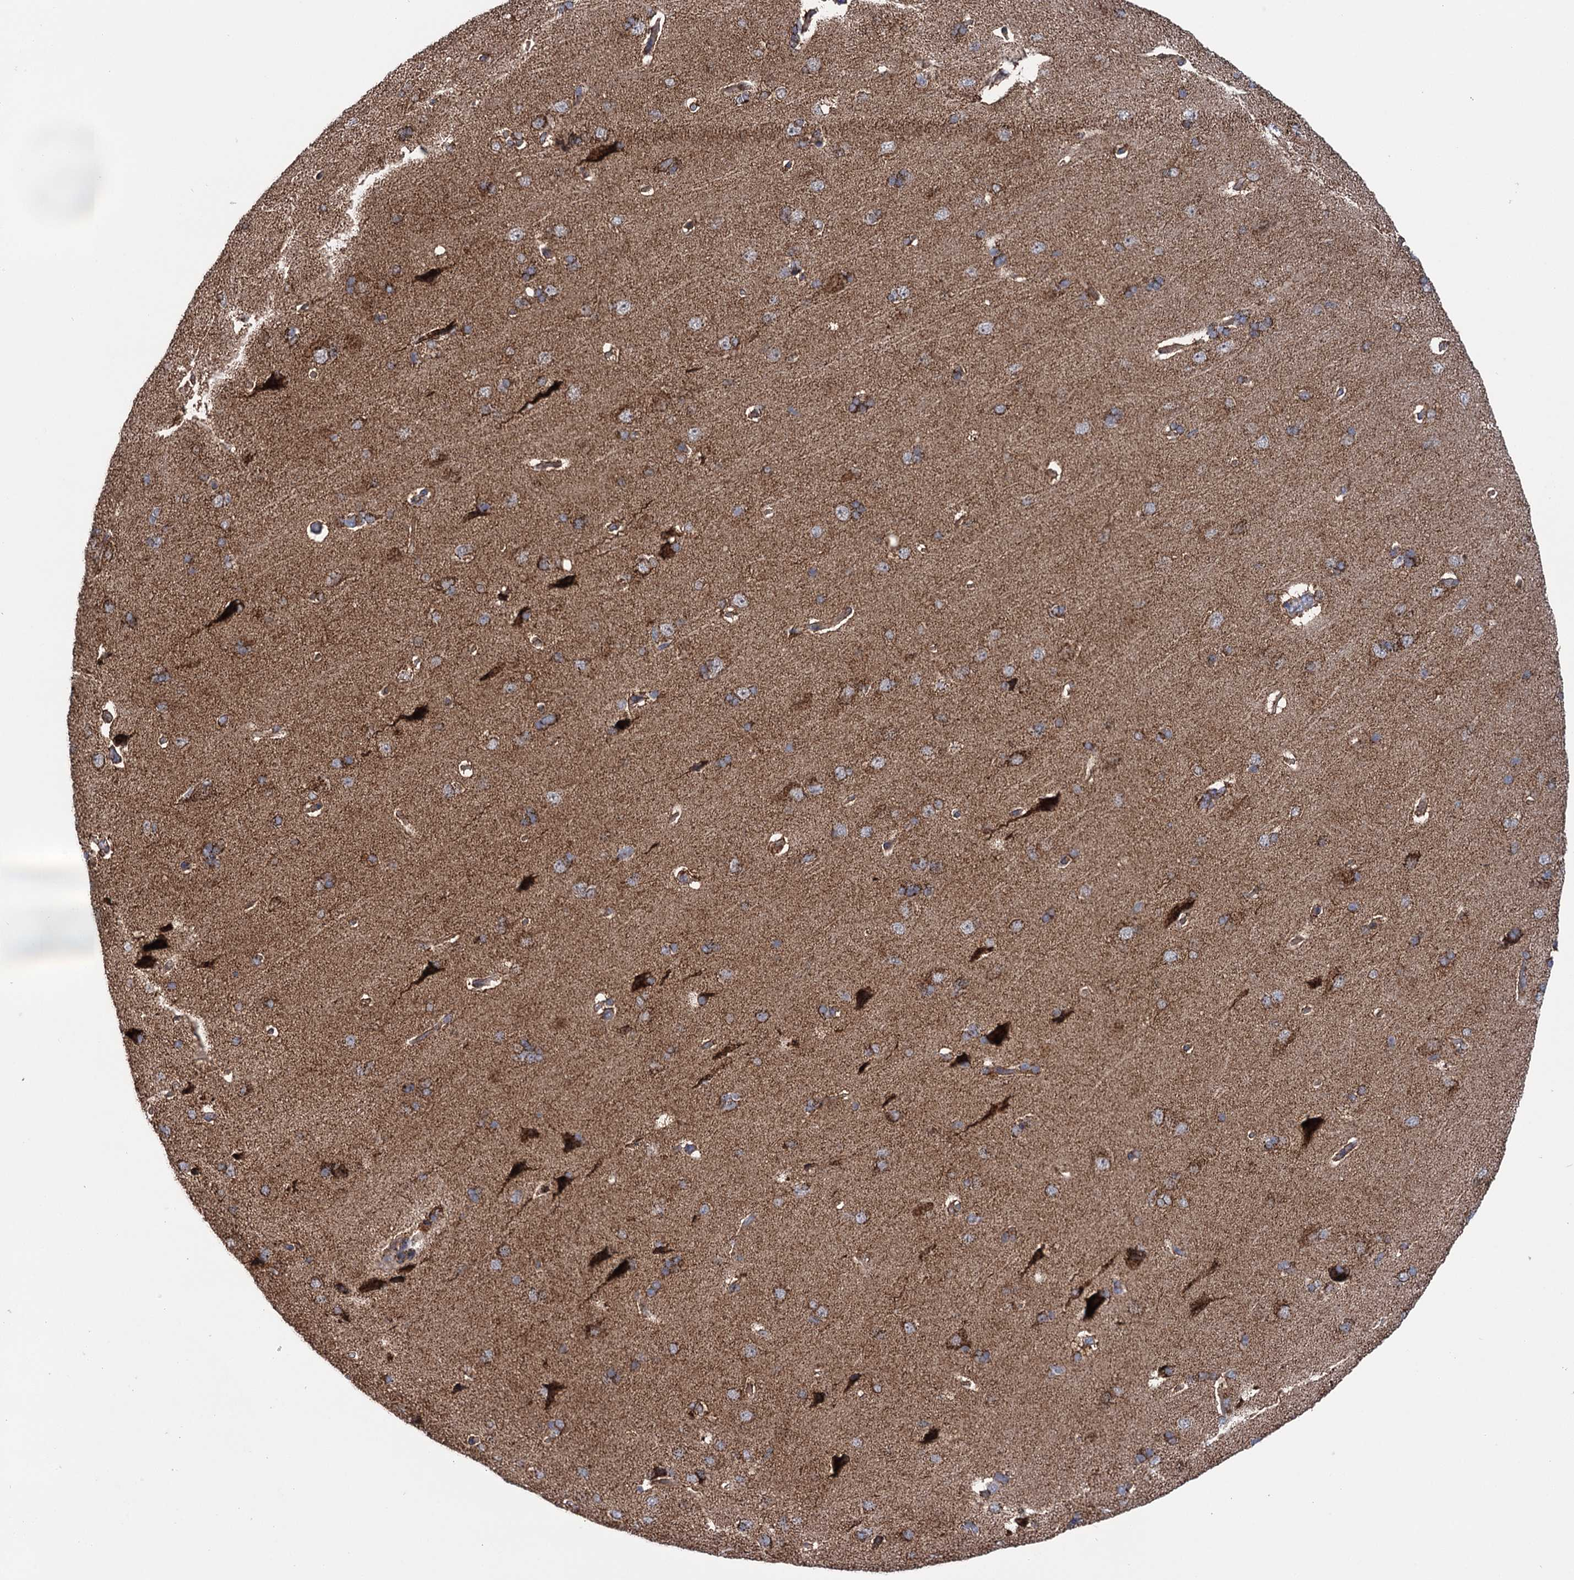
{"staining": {"intensity": "negative", "quantity": "none", "location": "none"}, "tissue": "cerebral cortex", "cell_type": "Endothelial cells", "image_type": "normal", "snomed": [{"axis": "morphology", "description": "Normal tissue, NOS"}, {"axis": "topography", "description": "Cerebral cortex"}], "caption": "IHC image of unremarkable cerebral cortex stained for a protein (brown), which exhibits no expression in endothelial cells.", "gene": "SUCLA2", "patient": {"sex": "male", "age": 62}}